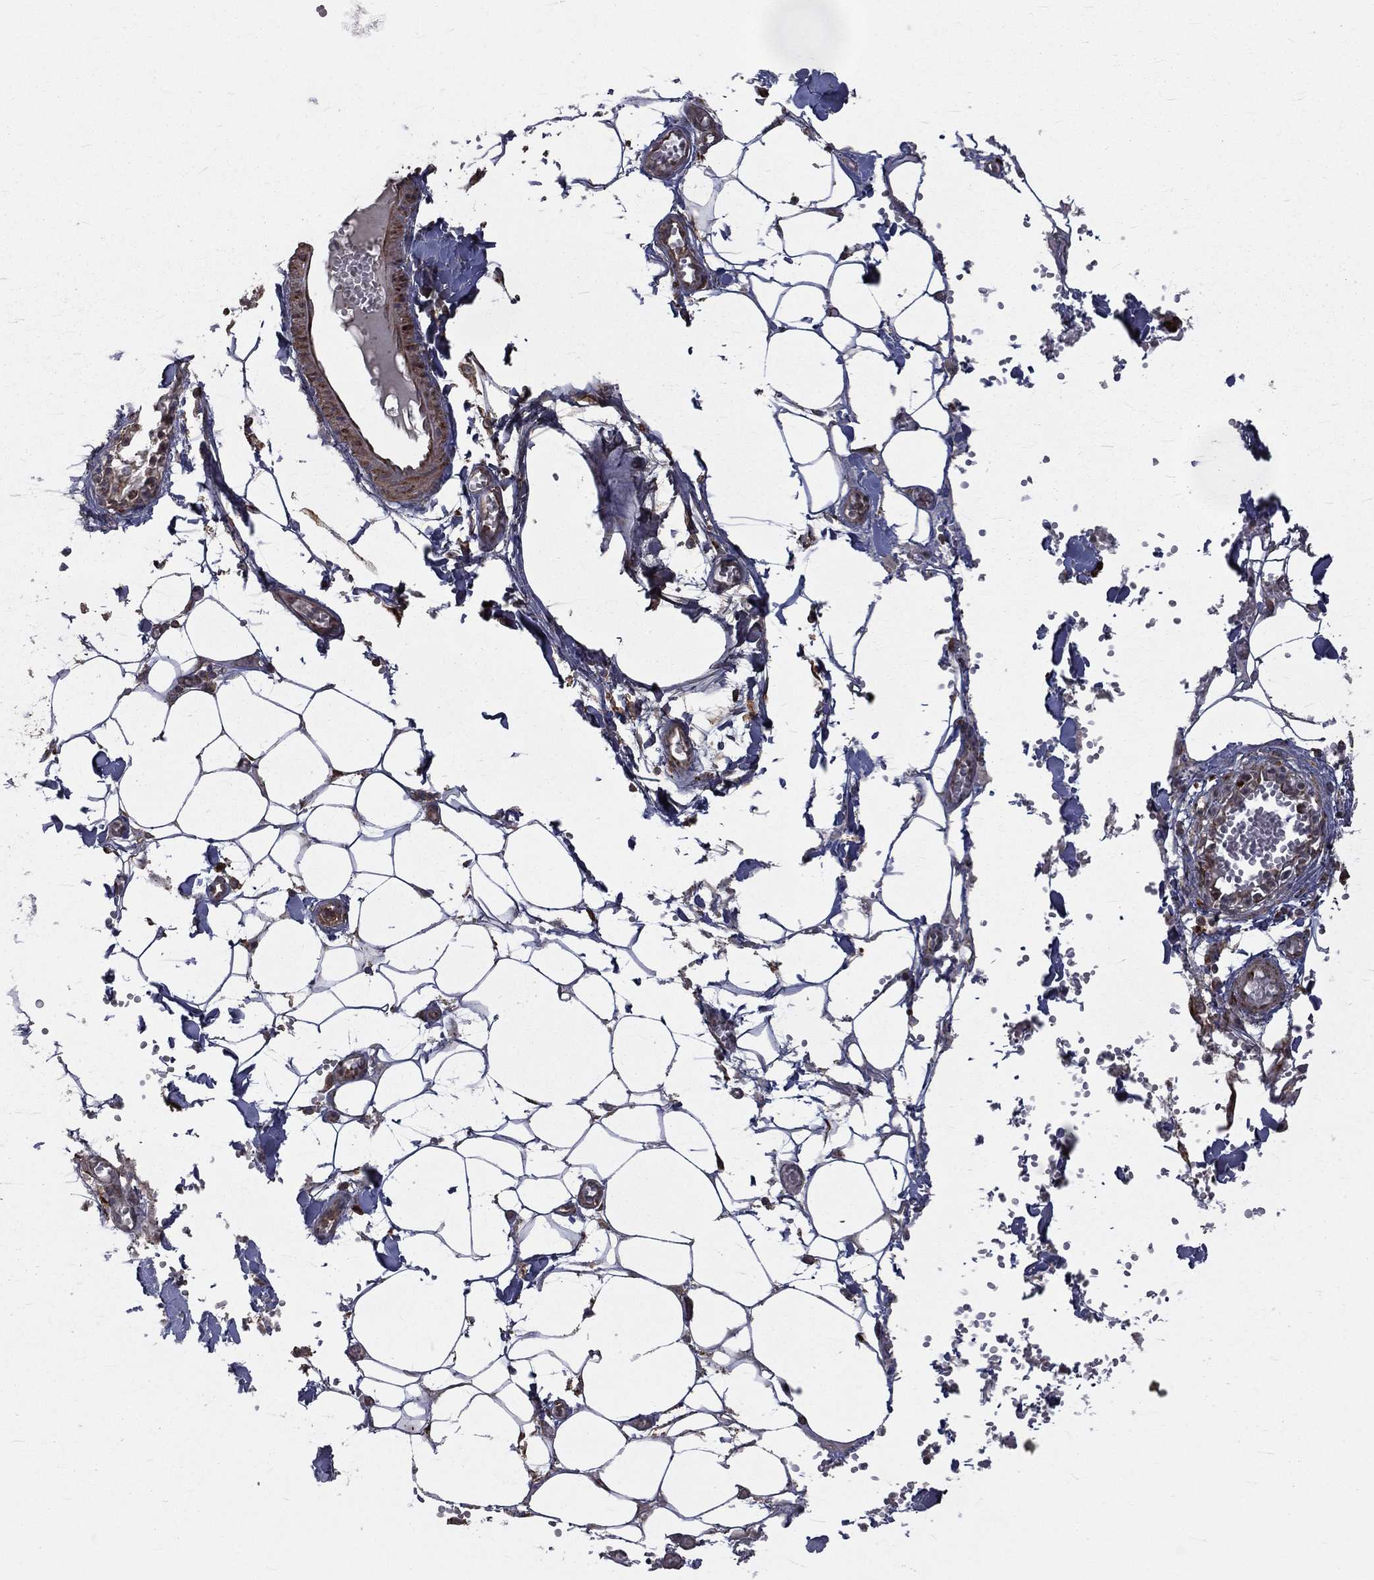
{"staining": {"intensity": "negative", "quantity": "none", "location": "none"}, "tissue": "adipose tissue", "cell_type": "Adipocytes", "image_type": "normal", "snomed": [{"axis": "morphology", "description": "Normal tissue, NOS"}, {"axis": "morphology", "description": "Squamous cell carcinoma, NOS"}, {"axis": "topography", "description": "Cartilage tissue"}, {"axis": "topography", "description": "Lung"}], "caption": "Immunohistochemical staining of normal adipose tissue exhibits no significant staining in adipocytes. The staining was performed using DAB to visualize the protein expression in brown, while the nuclei were stained in blue with hematoxylin (Magnification: 20x).", "gene": "OLFML1", "patient": {"sex": "male", "age": 66}}